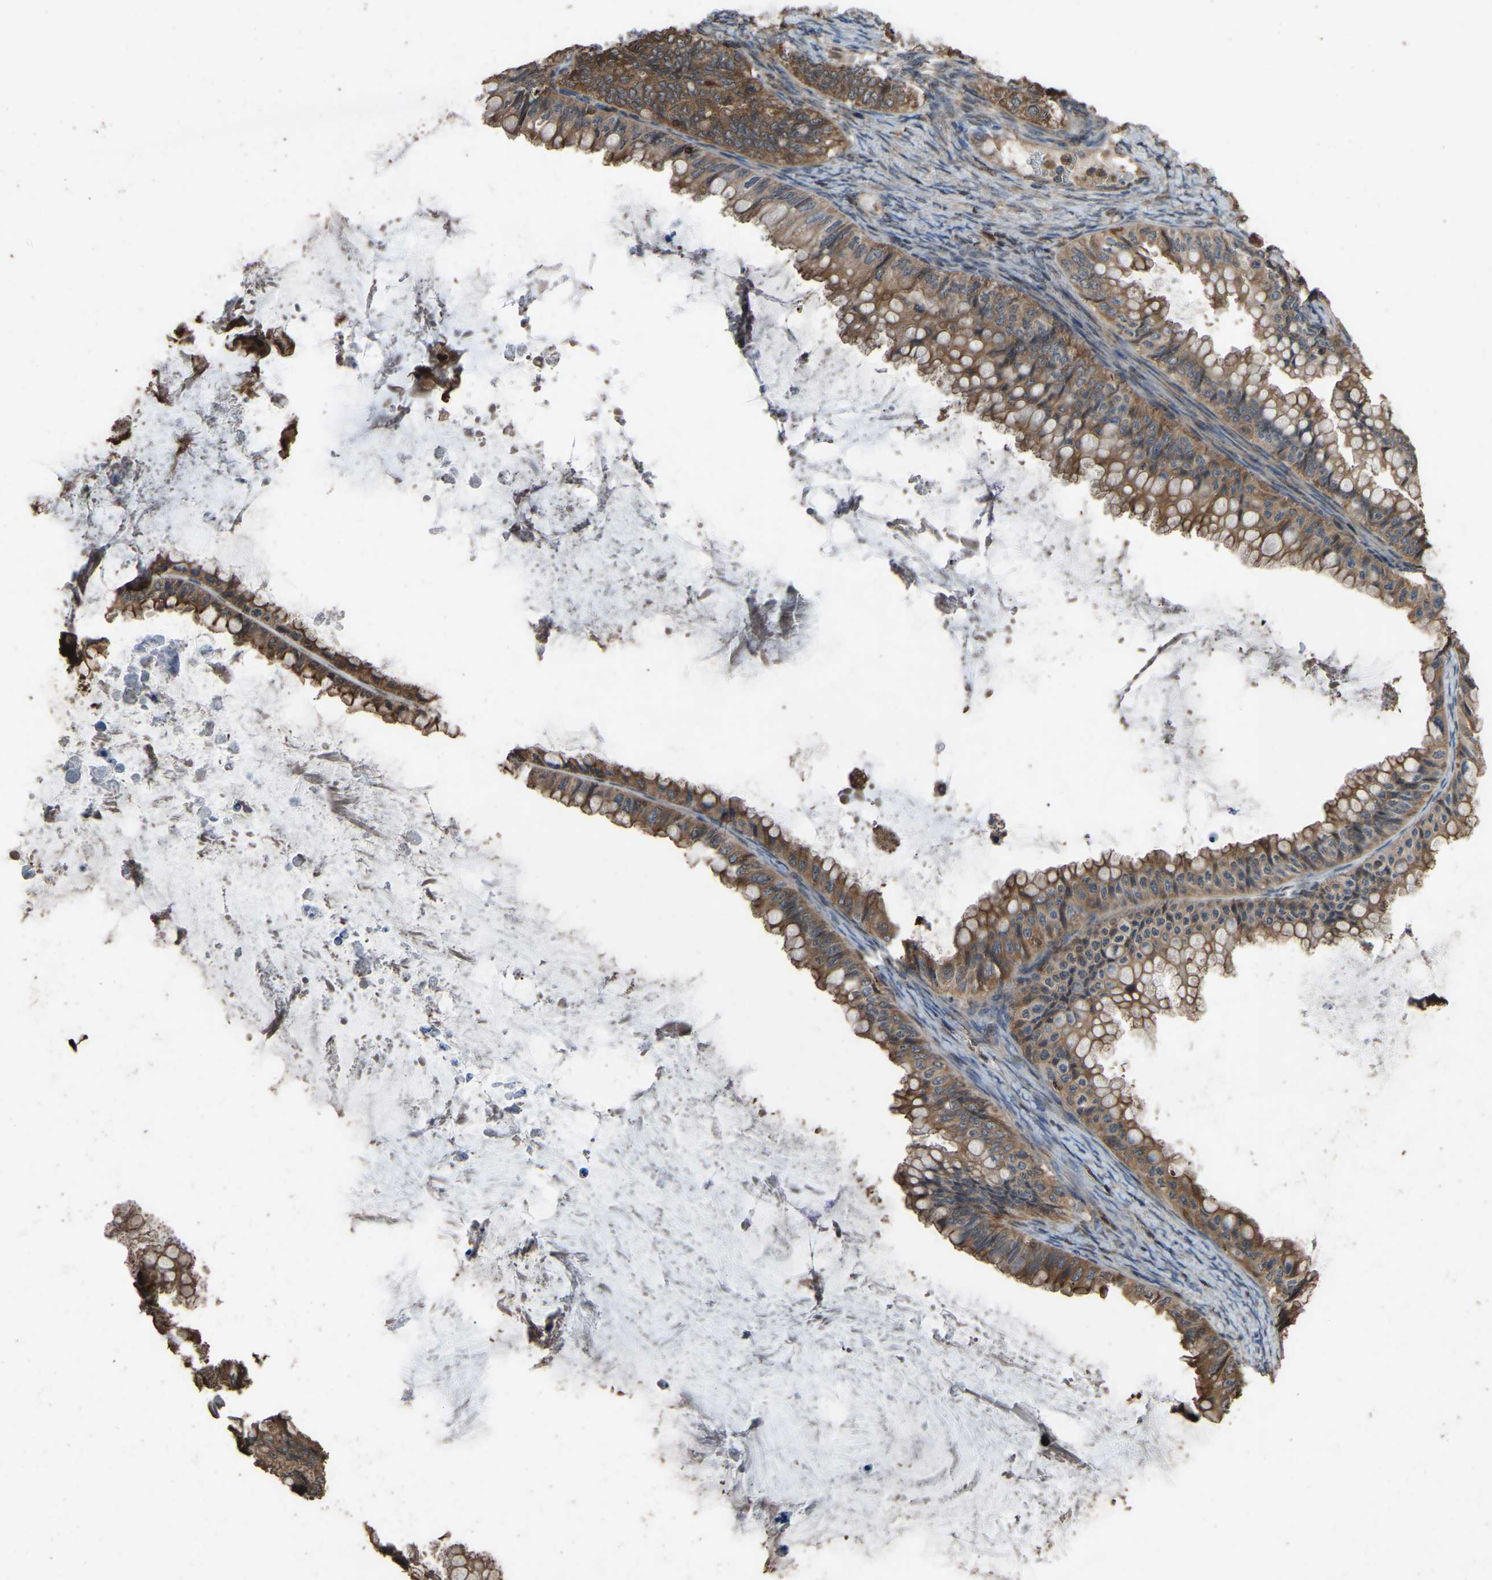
{"staining": {"intensity": "moderate", "quantity": ">75%", "location": "cytoplasmic/membranous"}, "tissue": "ovarian cancer", "cell_type": "Tumor cells", "image_type": "cancer", "snomed": [{"axis": "morphology", "description": "Cystadenocarcinoma, mucinous, NOS"}, {"axis": "topography", "description": "Ovary"}], "caption": "Ovarian mucinous cystadenocarcinoma stained for a protein exhibits moderate cytoplasmic/membranous positivity in tumor cells. (DAB (3,3'-diaminobenzidine) IHC, brown staining for protein, blue staining for nuclei).", "gene": "FHIT", "patient": {"sex": "female", "age": 80}}